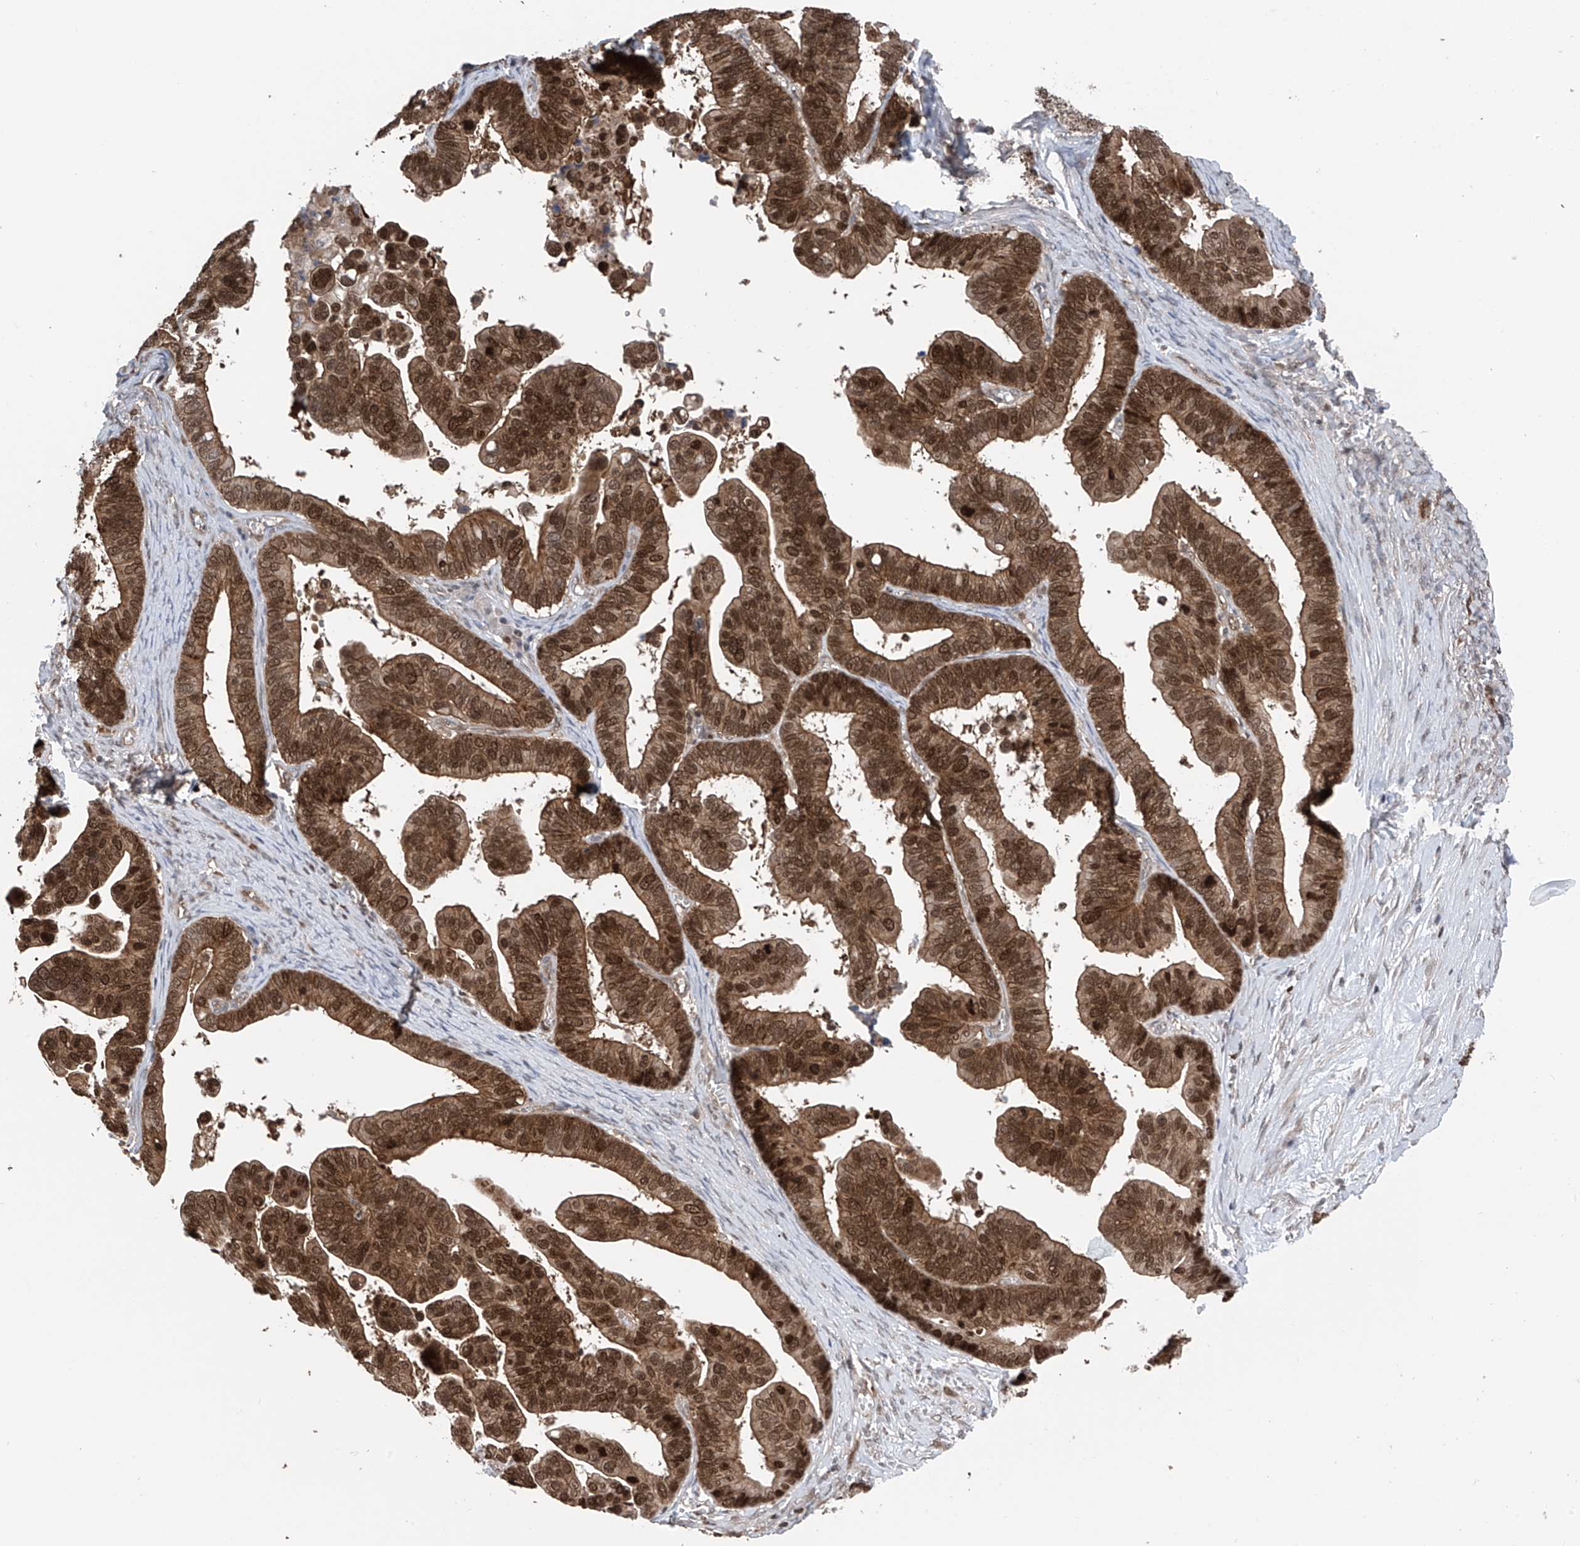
{"staining": {"intensity": "strong", "quantity": ">75%", "location": "cytoplasmic/membranous,nuclear"}, "tissue": "ovarian cancer", "cell_type": "Tumor cells", "image_type": "cancer", "snomed": [{"axis": "morphology", "description": "Cystadenocarcinoma, serous, NOS"}, {"axis": "topography", "description": "Ovary"}], "caption": "Strong cytoplasmic/membranous and nuclear expression for a protein is identified in about >75% of tumor cells of serous cystadenocarcinoma (ovarian) using immunohistochemistry.", "gene": "DNAJC9", "patient": {"sex": "female", "age": 56}}